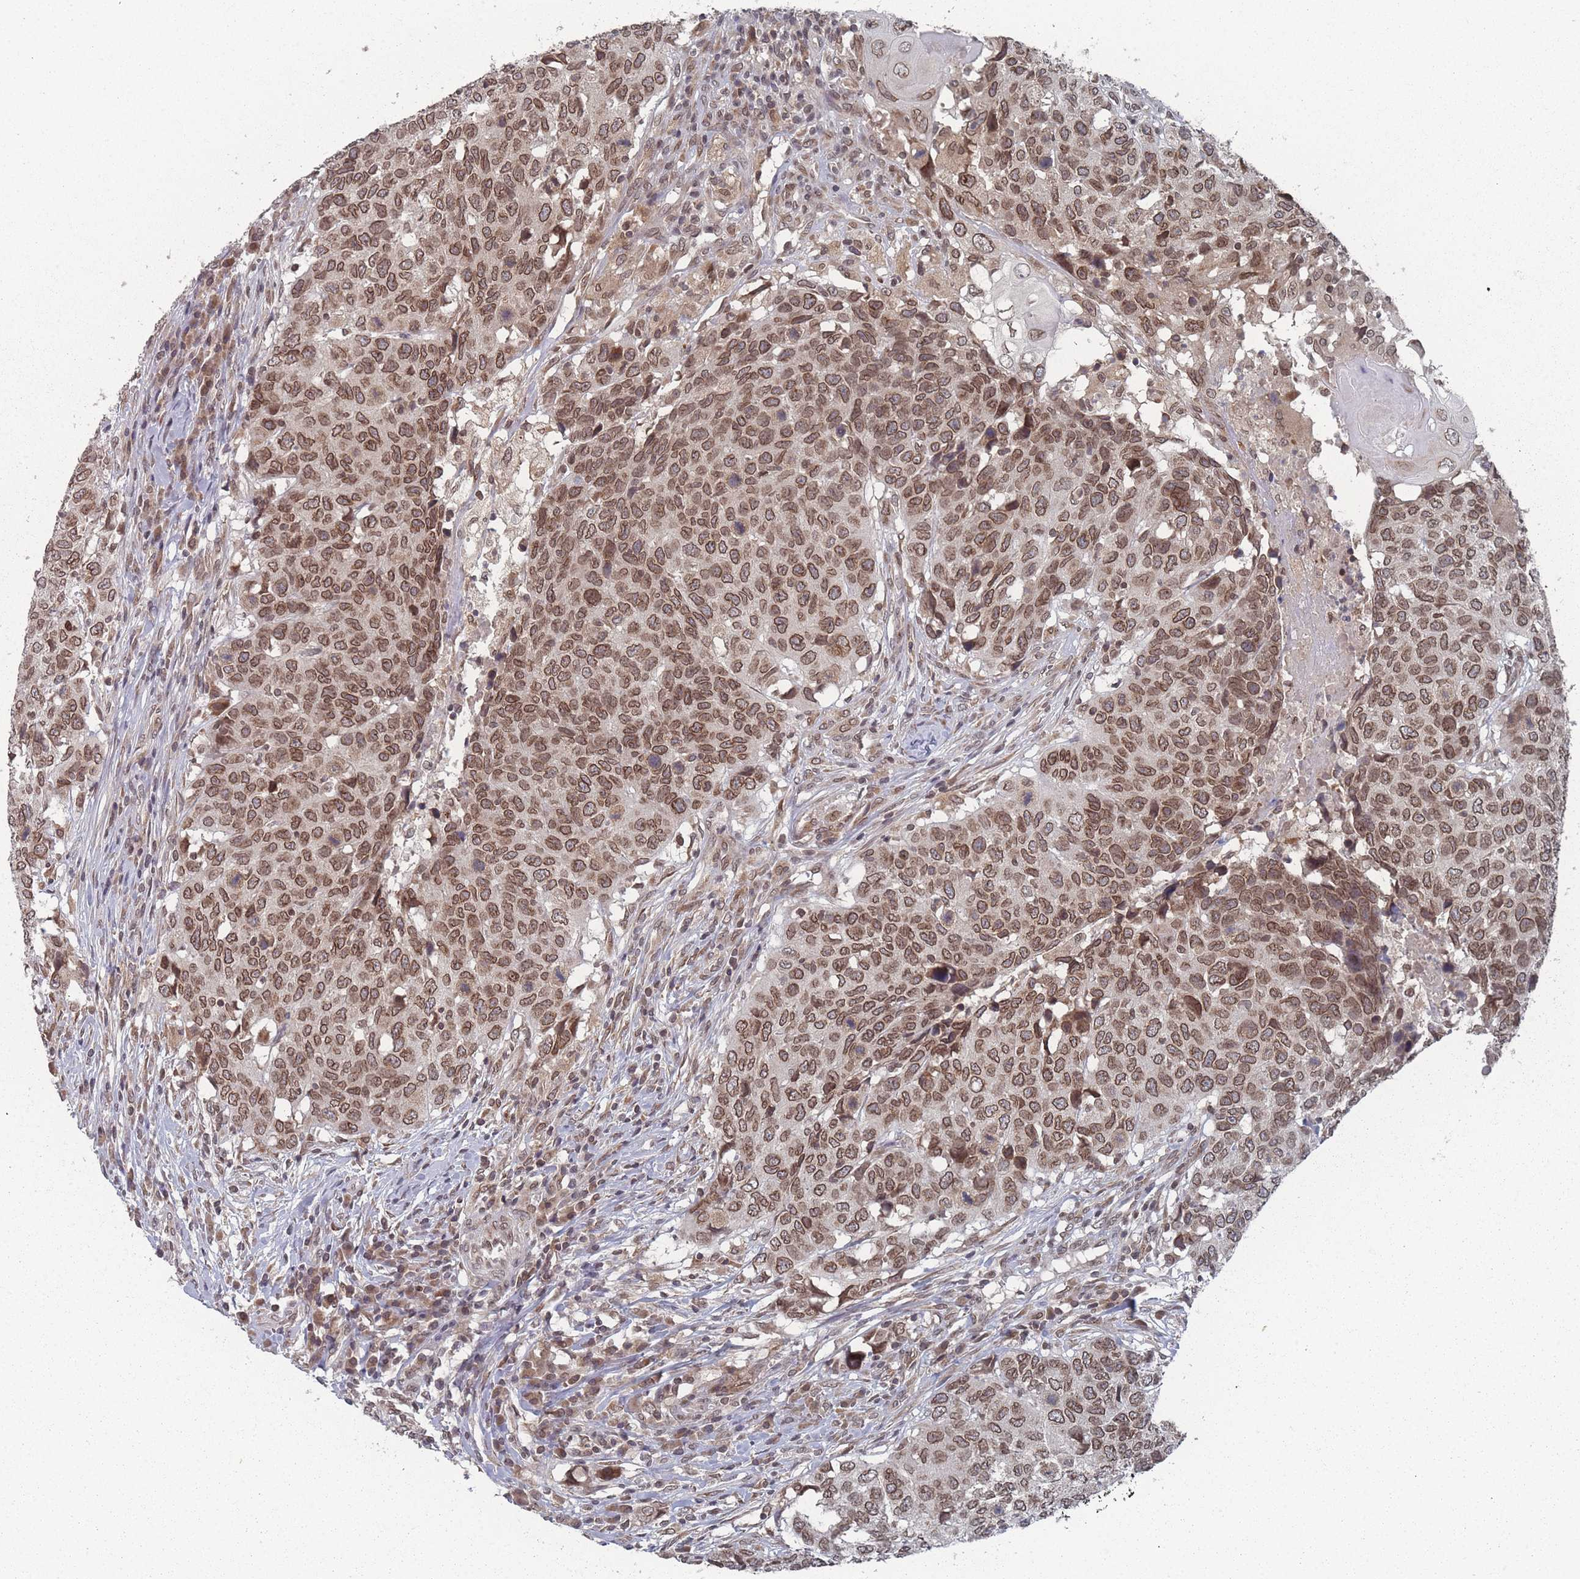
{"staining": {"intensity": "moderate", "quantity": ">75%", "location": "cytoplasmic/membranous,nuclear"}, "tissue": "head and neck cancer", "cell_type": "Tumor cells", "image_type": "cancer", "snomed": [{"axis": "morphology", "description": "Normal tissue, NOS"}, {"axis": "morphology", "description": "Squamous cell carcinoma, NOS"}, {"axis": "topography", "description": "Skeletal muscle"}, {"axis": "topography", "description": "Vascular tissue"}, {"axis": "topography", "description": "Peripheral nerve tissue"}, {"axis": "topography", "description": "Head-Neck"}], "caption": "This photomicrograph reveals immunohistochemistry staining of head and neck cancer, with medium moderate cytoplasmic/membranous and nuclear positivity in about >75% of tumor cells.", "gene": "TBC1D25", "patient": {"sex": "male", "age": 66}}